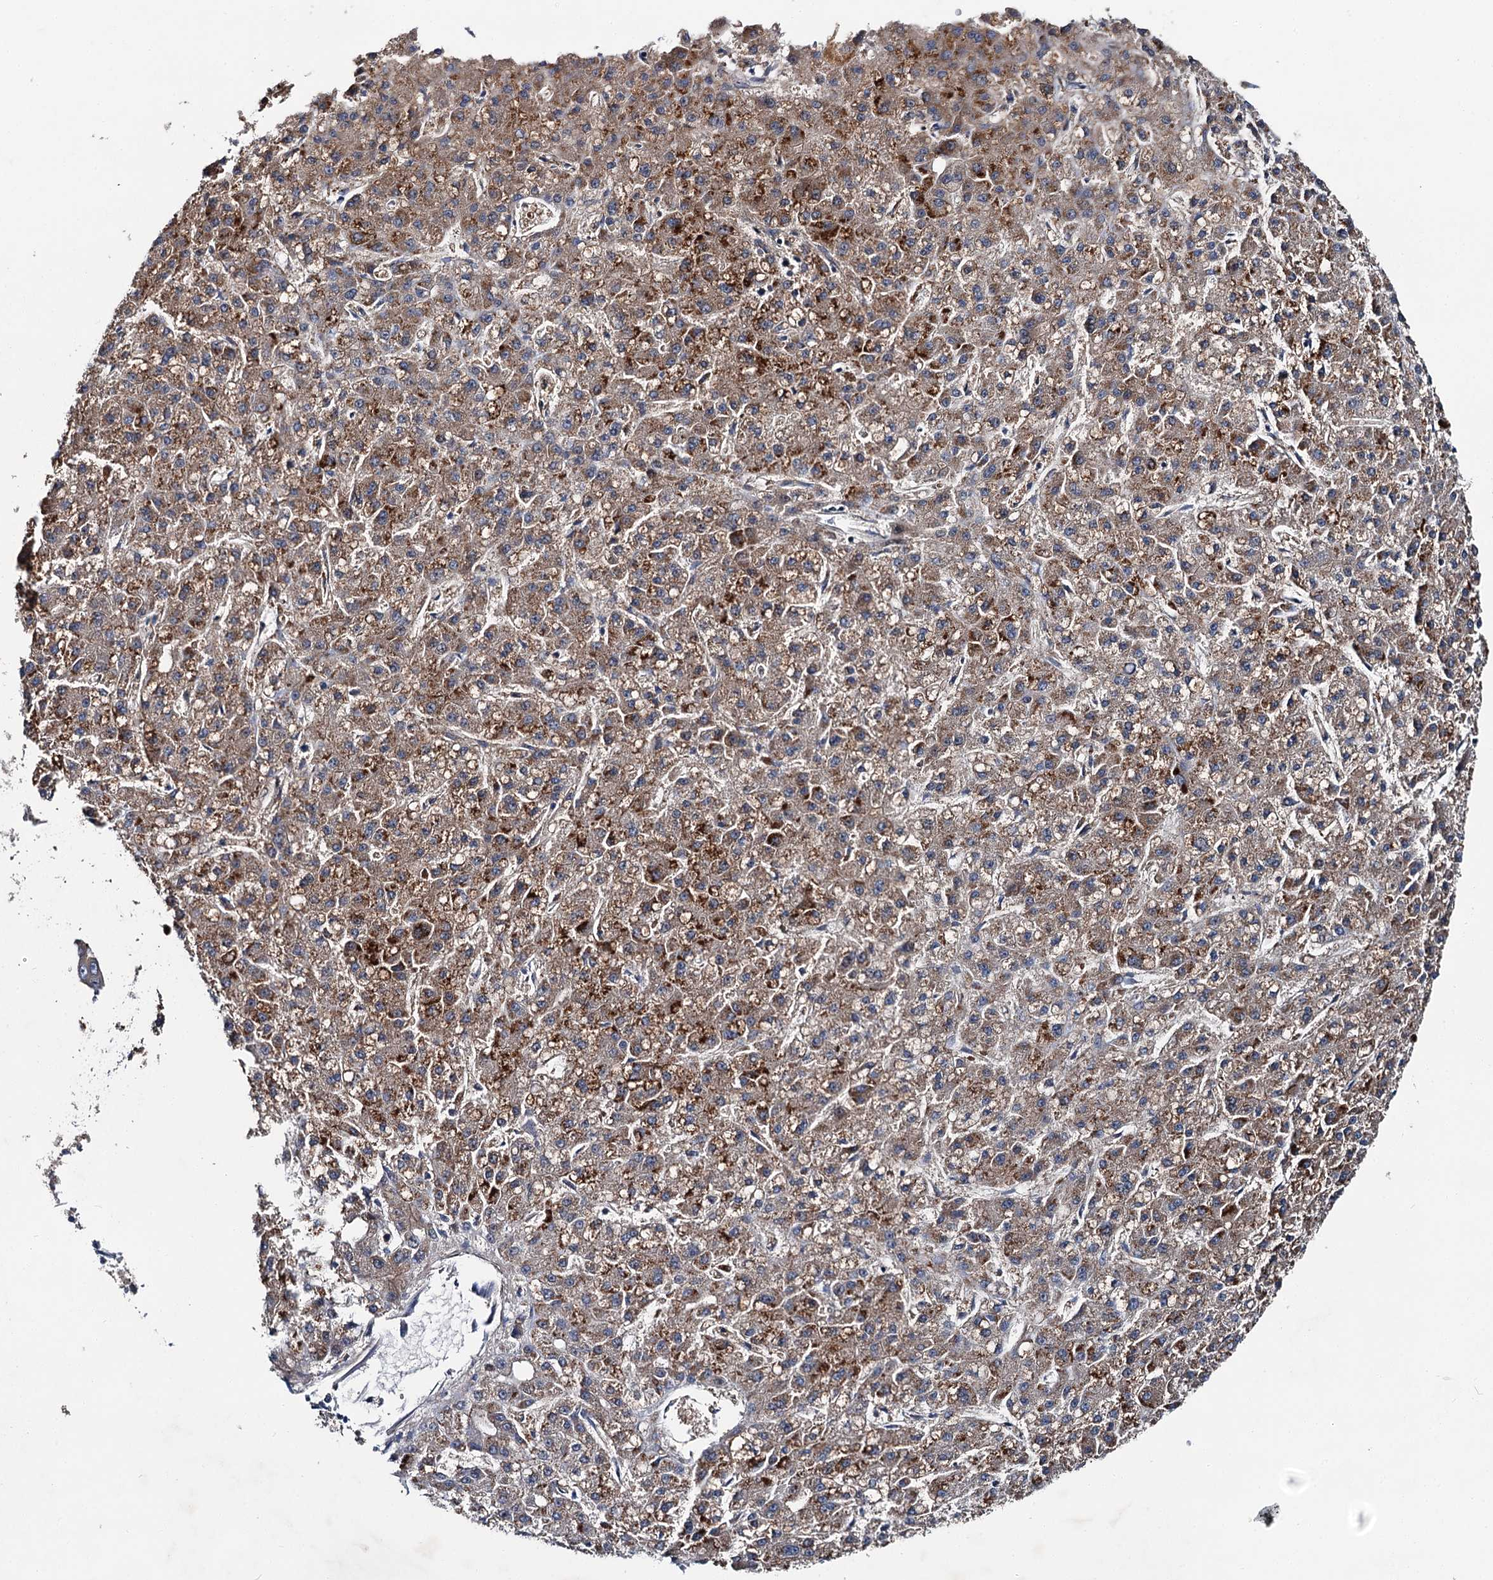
{"staining": {"intensity": "moderate", "quantity": ">75%", "location": "cytoplasmic/membranous"}, "tissue": "liver cancer", "cell_type": "Tumor cells", "image_type": "cancer", "snomed": [{"axis": "morphology", "description": "Carcinoma, Hepatocellular, NOS"}, {"axis": "topography", "description": "Liver"}], "caption": "An image showing moderate cytoplasmic/membranous staining in approximately >75% of tumor cells in hepatocellular carcinoma (liver), as visualized by brown immunohistochemical staining.", "gene": "SLC22A25", "patient": {"sex": "male", "age": 67}}